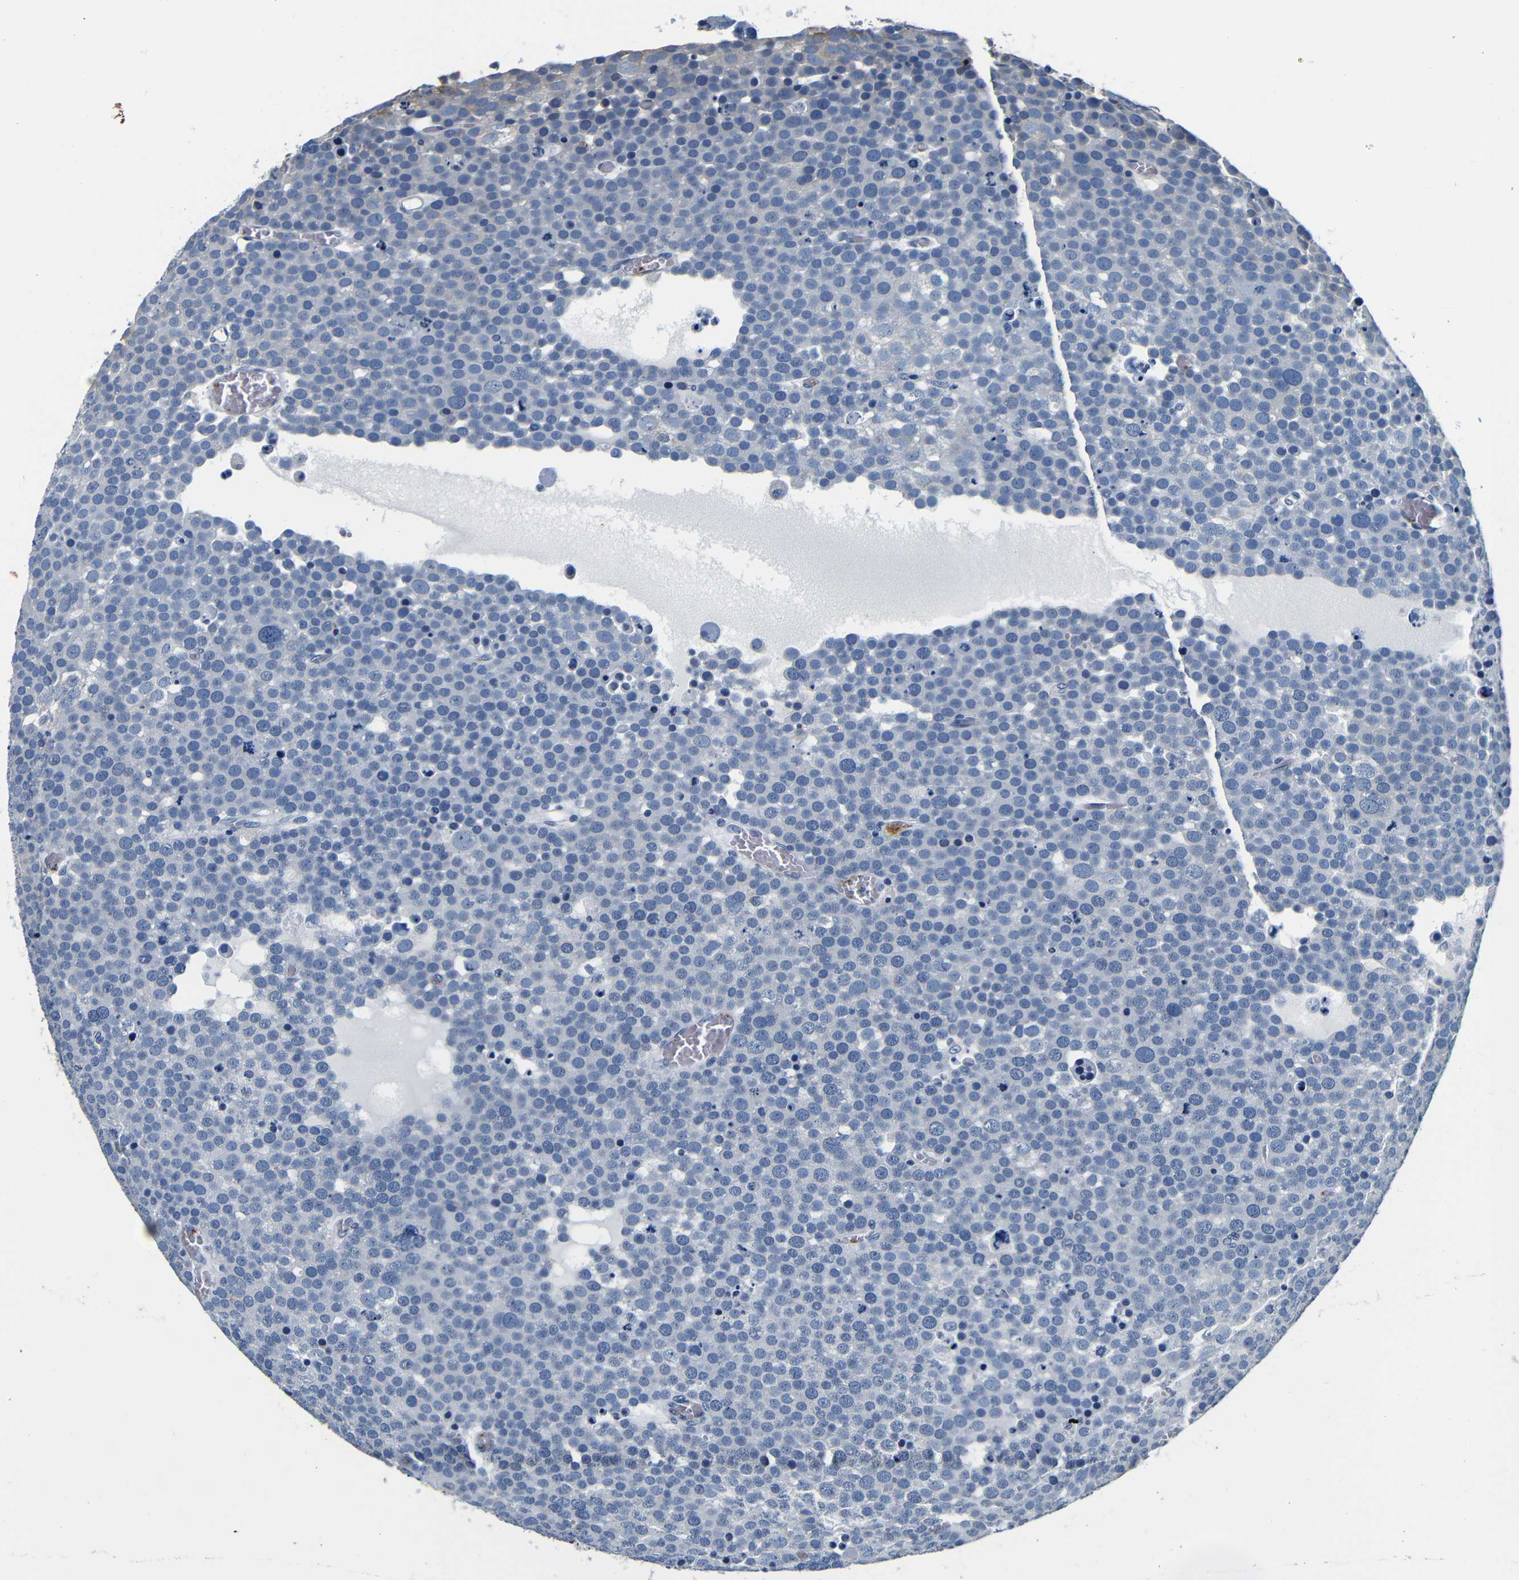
{"staining": {"intensity": "negative", "quantity": "none", "location": "none"}, "tissue": "testis cancer", "cell_type": "Tumor cells", "image_type": "cancer", "snomed": [{"axis": "morphology", "description": "Seminoma, NOS"}, {"axis": "topography", "description": "Testis"}], "caption": "This is an immunohistochemistry (IHC) image of human testis seminoma. There is no staining in tumor cells.", "gene": "GP1BA", "patient": {"sex": "male", "age": 71}}